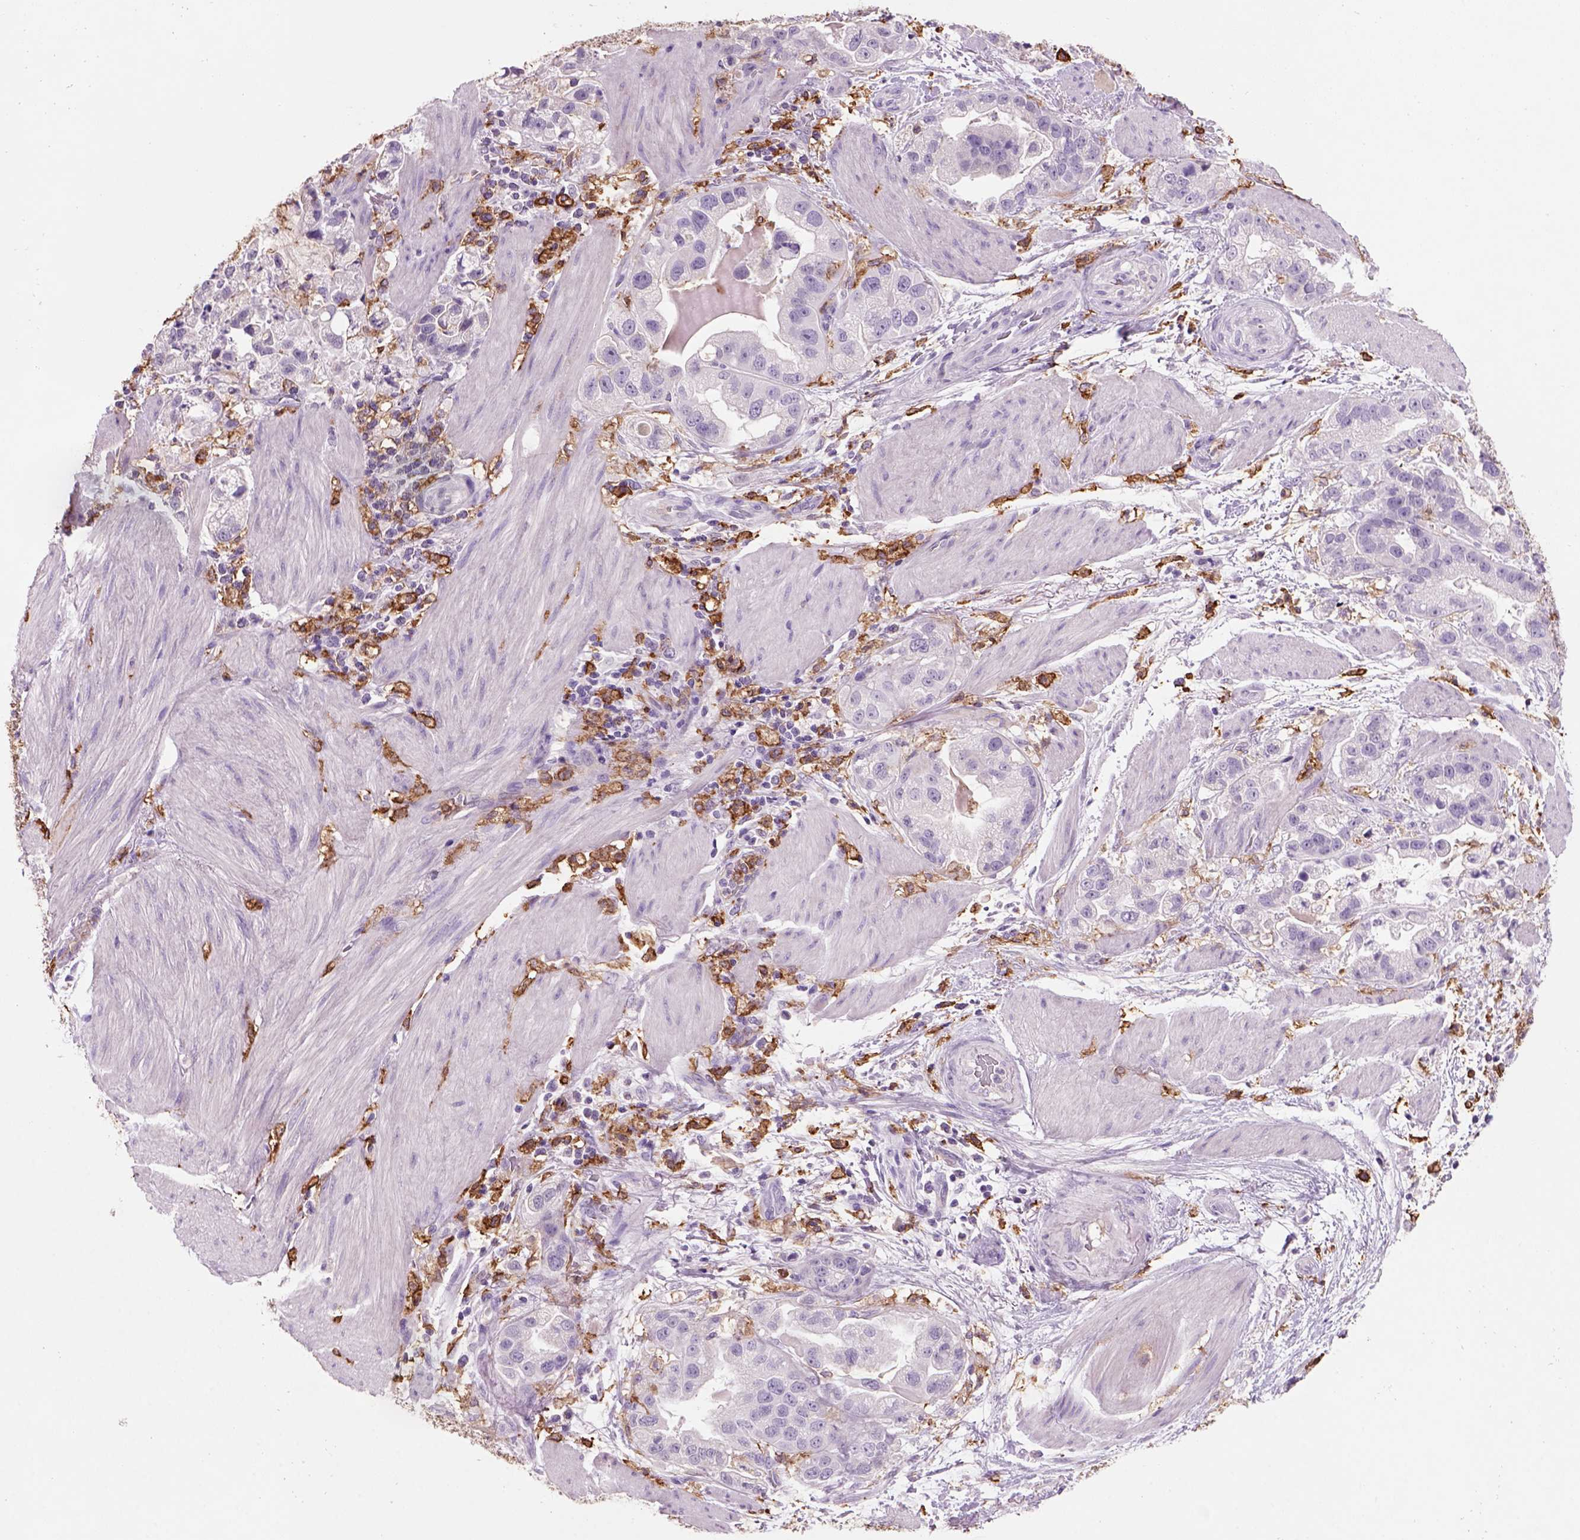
{"staining": {"intensity": "negative", "quantity": "none", "location": "none"}, "tissue": "stomach cancer", "cell_type": "Tumor cells", "image_type": "cancer", "snomed": [{"axis": "morphology", "description": "Adenocarcinoma, NOS"}, {"axis": "topography", "description": "Stomach"}], "caption": "DAB (3,3'-diaminobenzidine) immunohistochemical staining of stomach adenocarcinoma demonstrates no significant expression in tumor cells.", "gene": "CD14", "patient": {"sex": "male", "age": 59}}